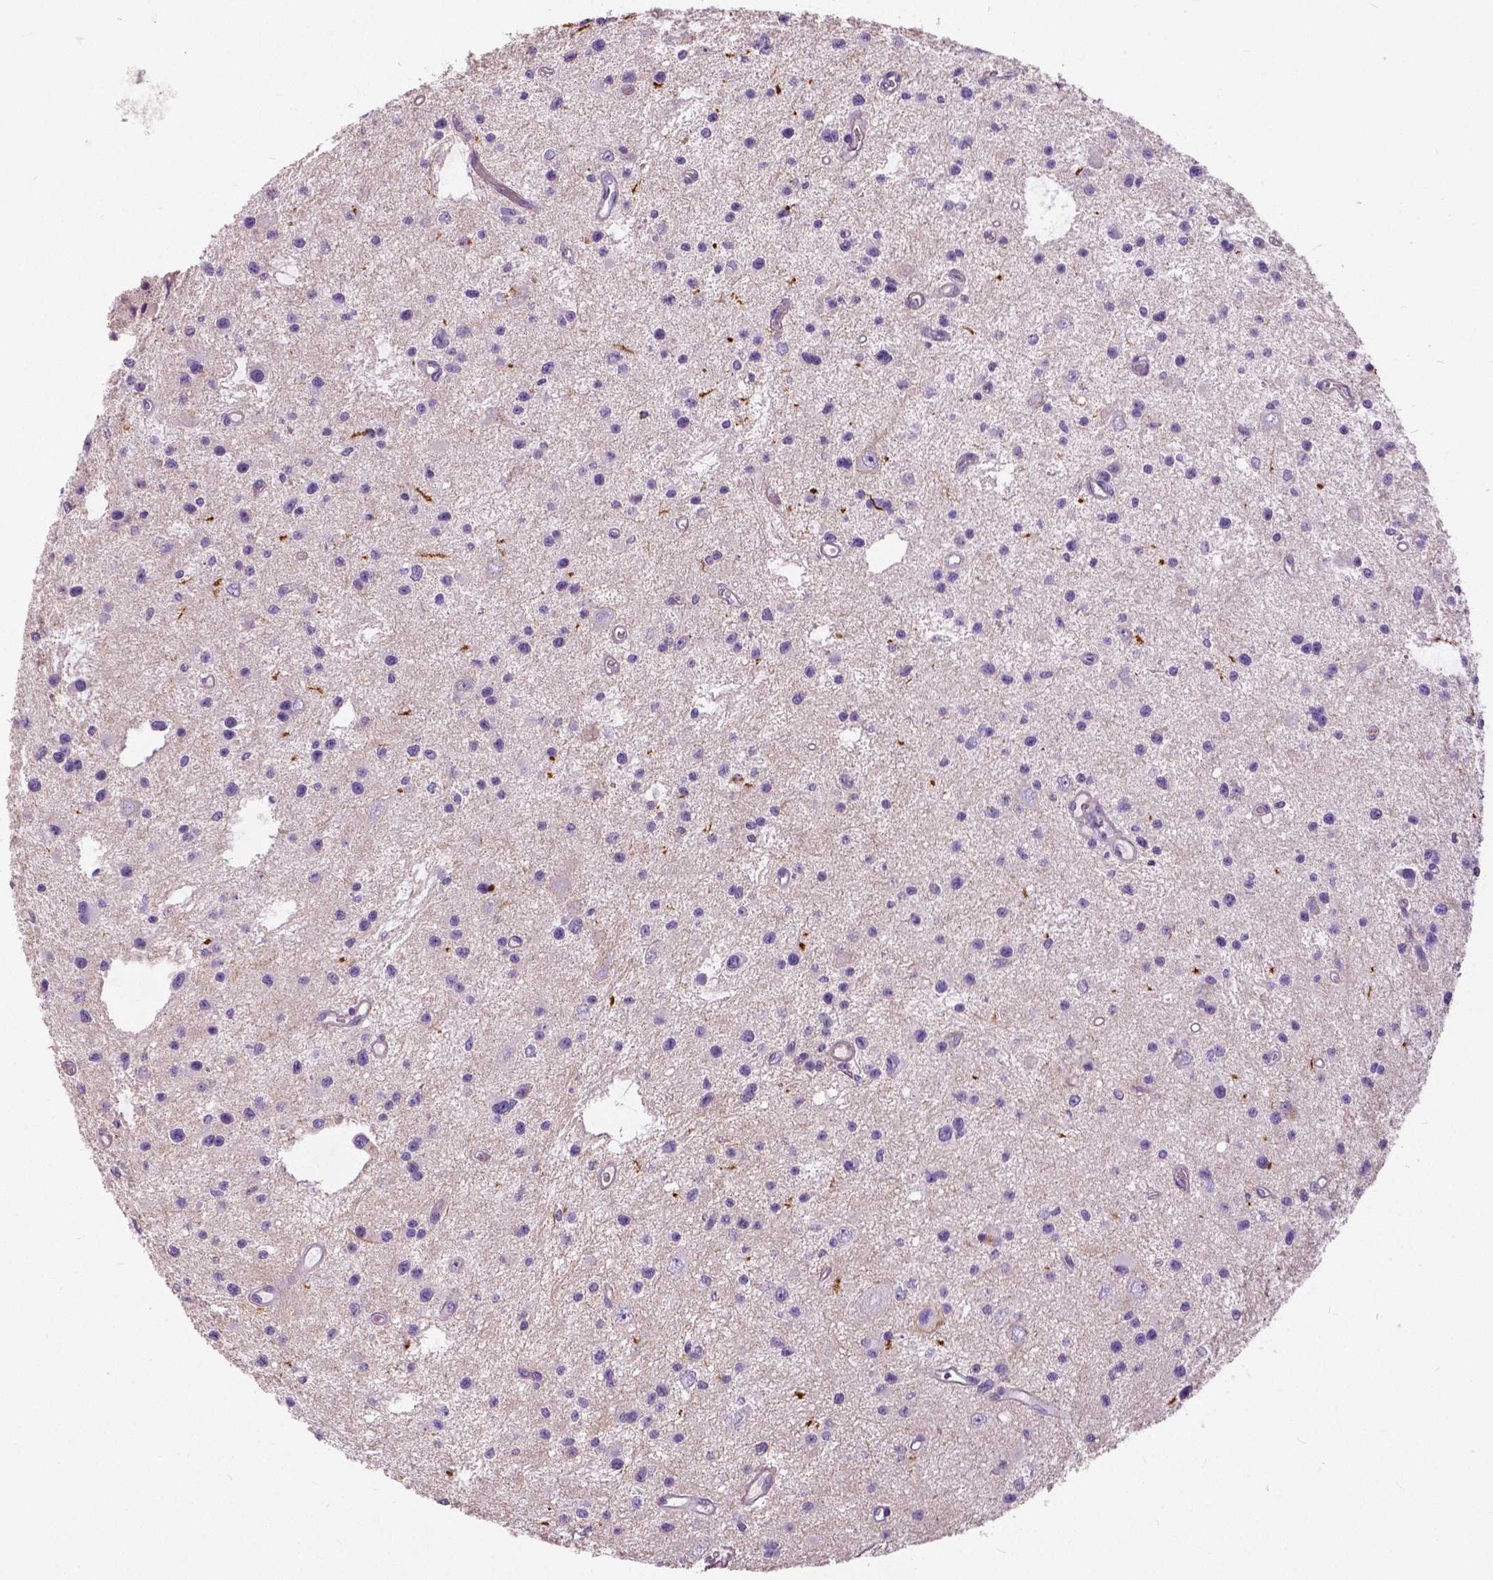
{"staining": {"intensity": "negative", "quantity": "none", "location": "none"}, "tissue": "glioma", "cell_type": "Tumor cells", "image_type": "cancer", "snomed": [{"axis": "morphology", "description": "Glioma, malignant, Low grade"}, {"axis": "topography", "description": "Brain"}], "caption": "Image shows no significant protein positivity in tumor cells of glioma.", "gene": "ANXA13", "patient": {"sex": "male", "age": 43}}